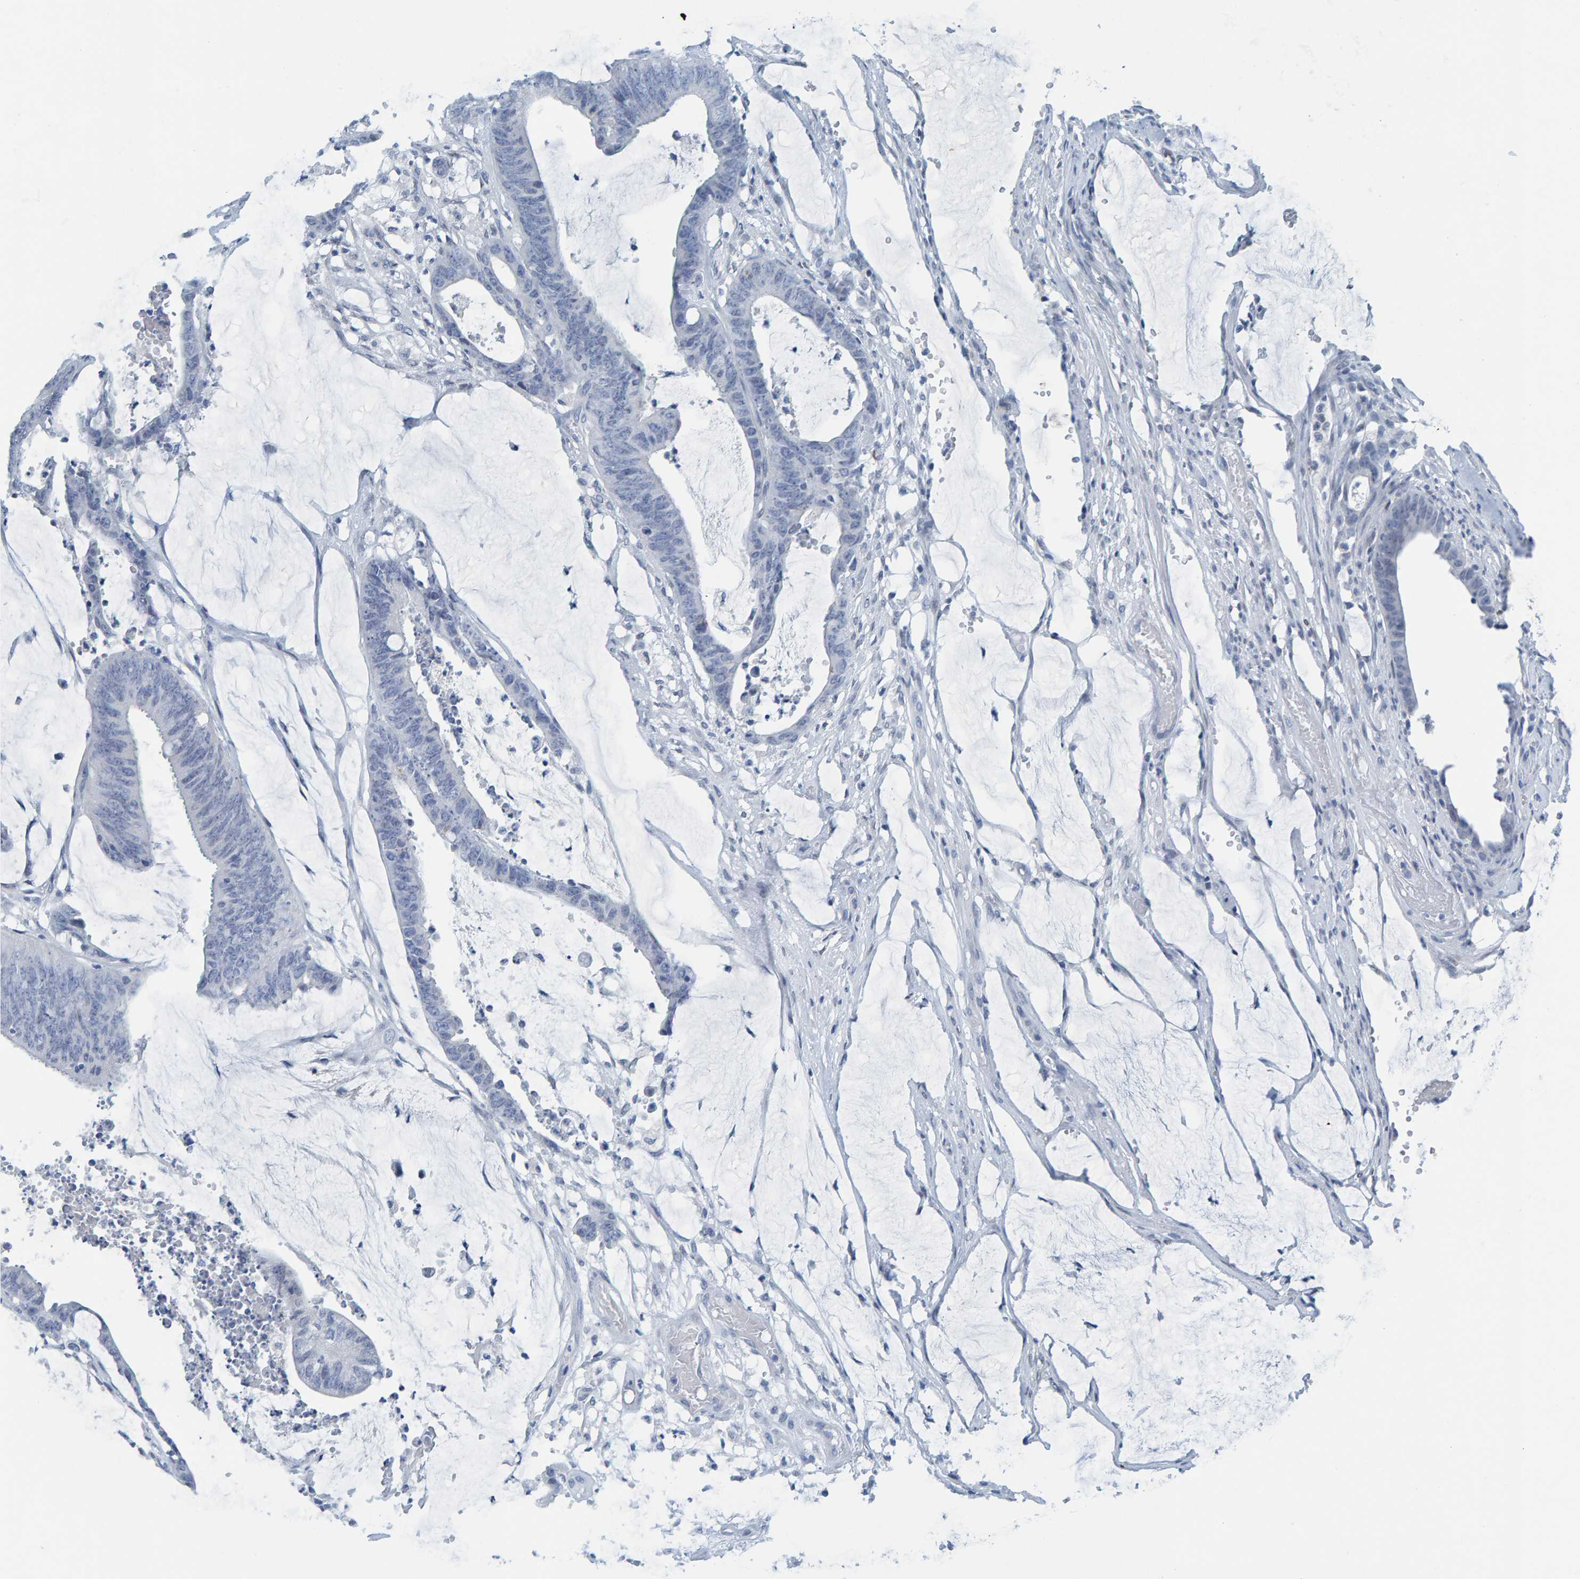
{"staining": {"intensity": "negative", "quantity": "none", "location": "none"}, "tissue": "colorectal cancer", "cell_type": "Tumor cells", "image_type": "cancer", "snomed": [{"axis": "morphology", "description": "Adenocarcinoma, NOS"}, {"axis": "topography", "description": "Rectum"}], "caption": "An immunohistochemistry image of adenocarcinoma (colorectal) is shown. There is no staining in tumor cells of adenocarcinoma (colorectal). (Stains: DAB IHC with hematoxylin counter stain, Microscopy: brightfield microscopy at high magnification).", "gene": "LMNB2", "patient": {"sex": "female", "age": 66}}